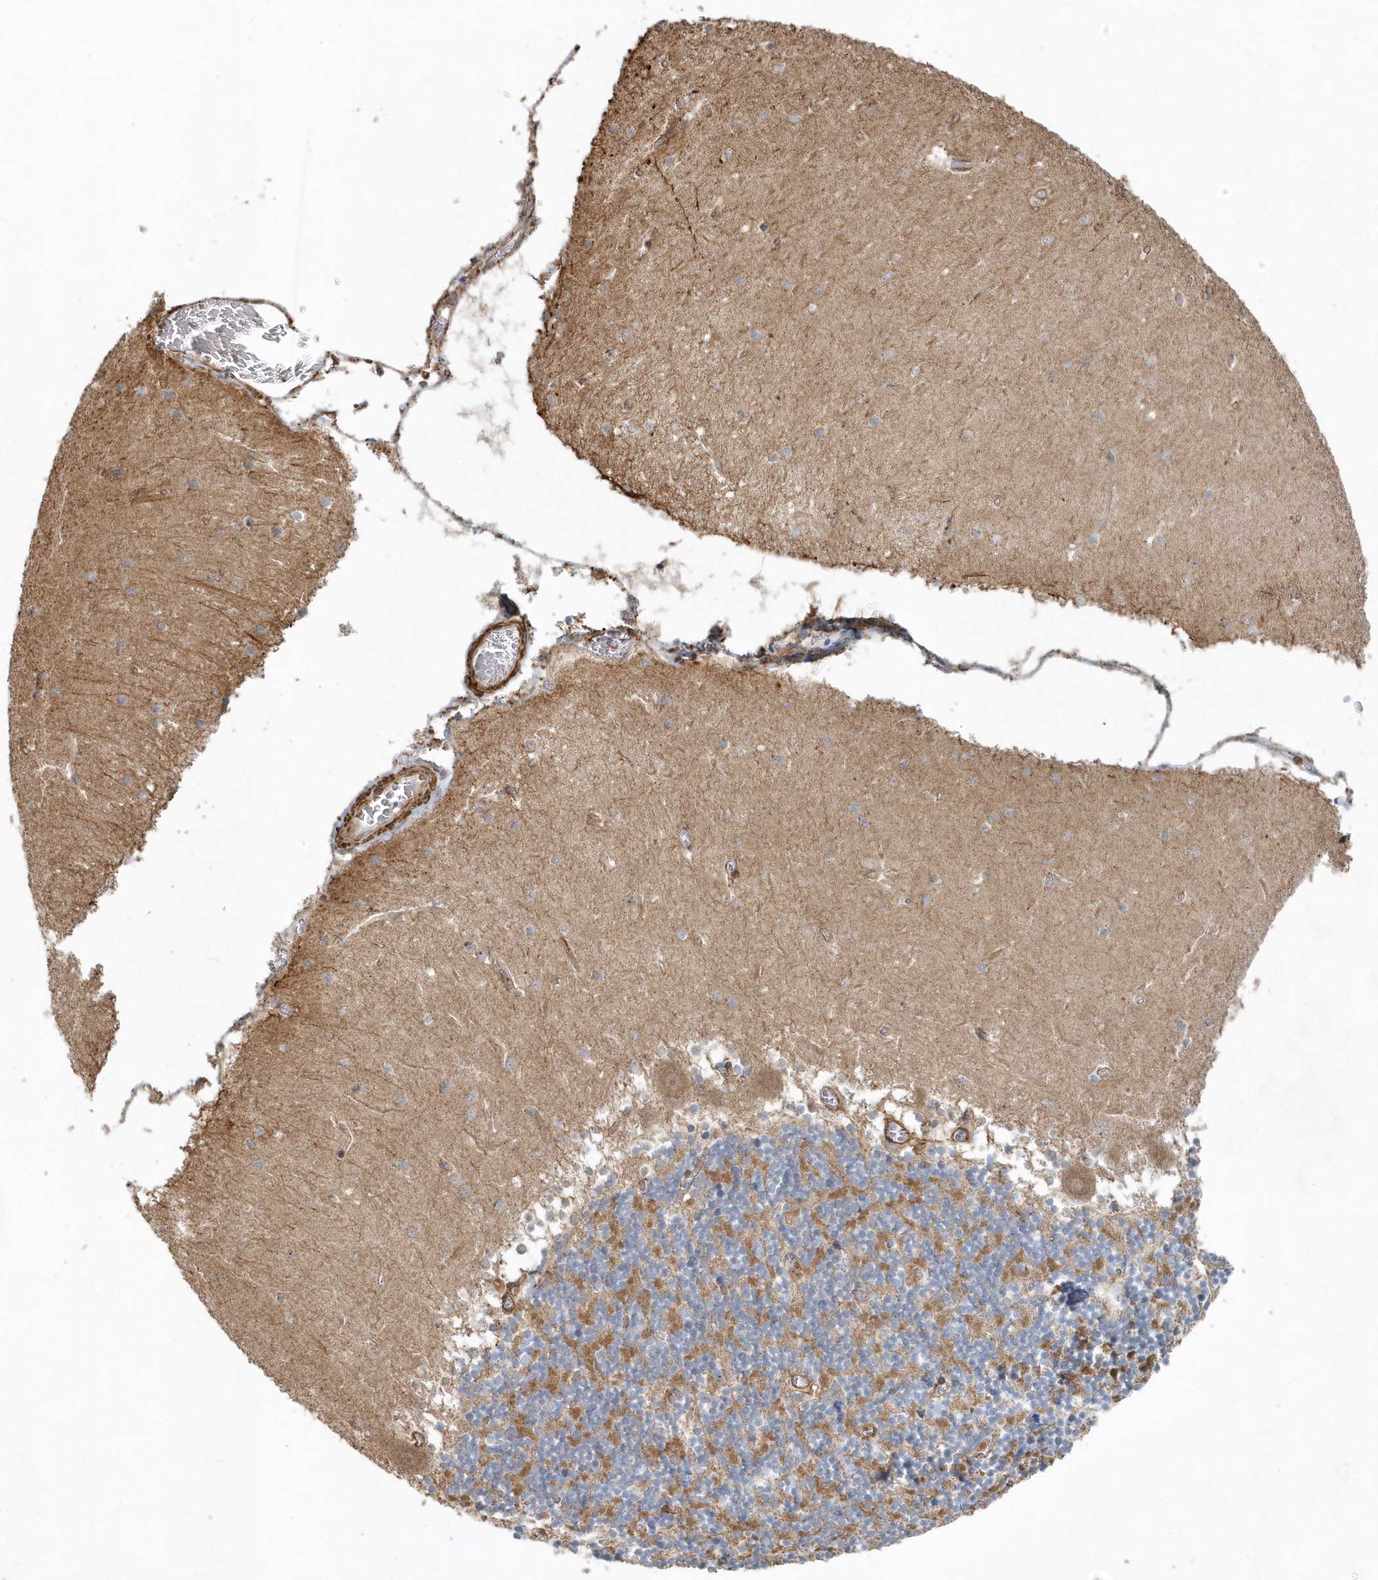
{"staining": {"intensity": "strong", "quantity": ">75%", "location": "cytoplasmic/membranous"}, "tissue": "cerebellum", "cell_type": "Cells in granular layer", "image_type": "normal", "snomed": [{"axis": "morphology", "description": "Normal tissue, NOS"}, {"axis": "topography", "description": "Cerebellum"}], "caption": "The photomicrograph exhibits a brown stain indicating the presence of a protein in the cytoplasmic/membranous of cells in granular layer in cerebellum. The staining was performed using DAB (3,3'-diaminobenzidine), with brown indicating positive protein expression. Nuclei are stained blue with hematoxylin.", "gene": "MMUT", "patient": {"sex": "female", "age": 28}}